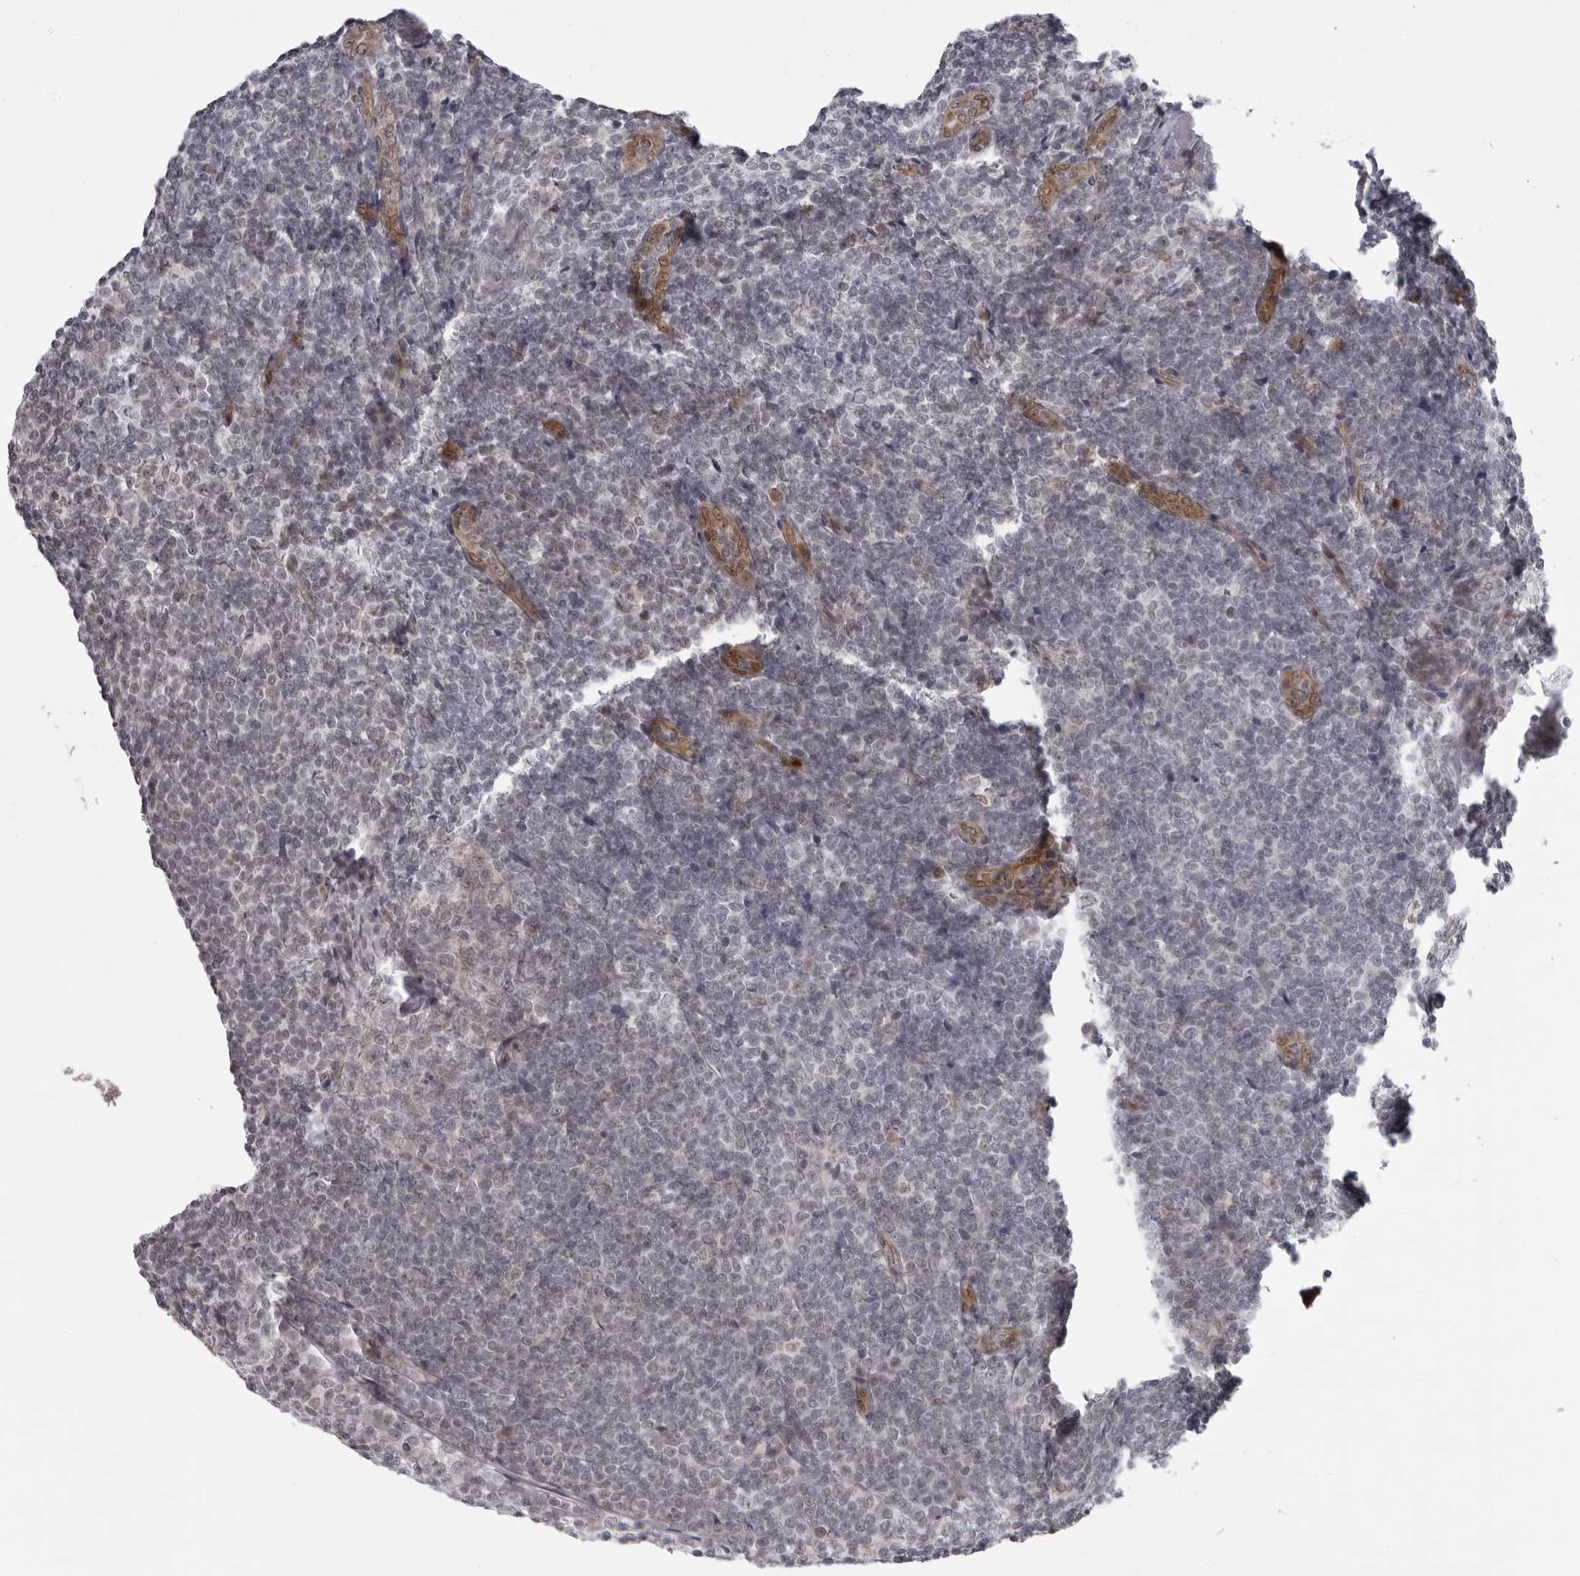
{"staining": {"intensity": "weak", "quantity": "<25%", "location": "nuclear"}, "tissue": "tonsil", "cell_type": "Germinal center cells", "image_type": "normal", "snomed": [{"axis": "morphology", "description": "Normal tissue, NOS"}, {"axis": "topography", "description": "Tonsil"}], "caption": "DAB (3,3'-diaminobenzidine) immunohistochemical staining of unremarkable tonsil reveals no significant expression in germinal center cells.", "gene": "MAPK12", "patient": {"sex": "male", "age": 37}}